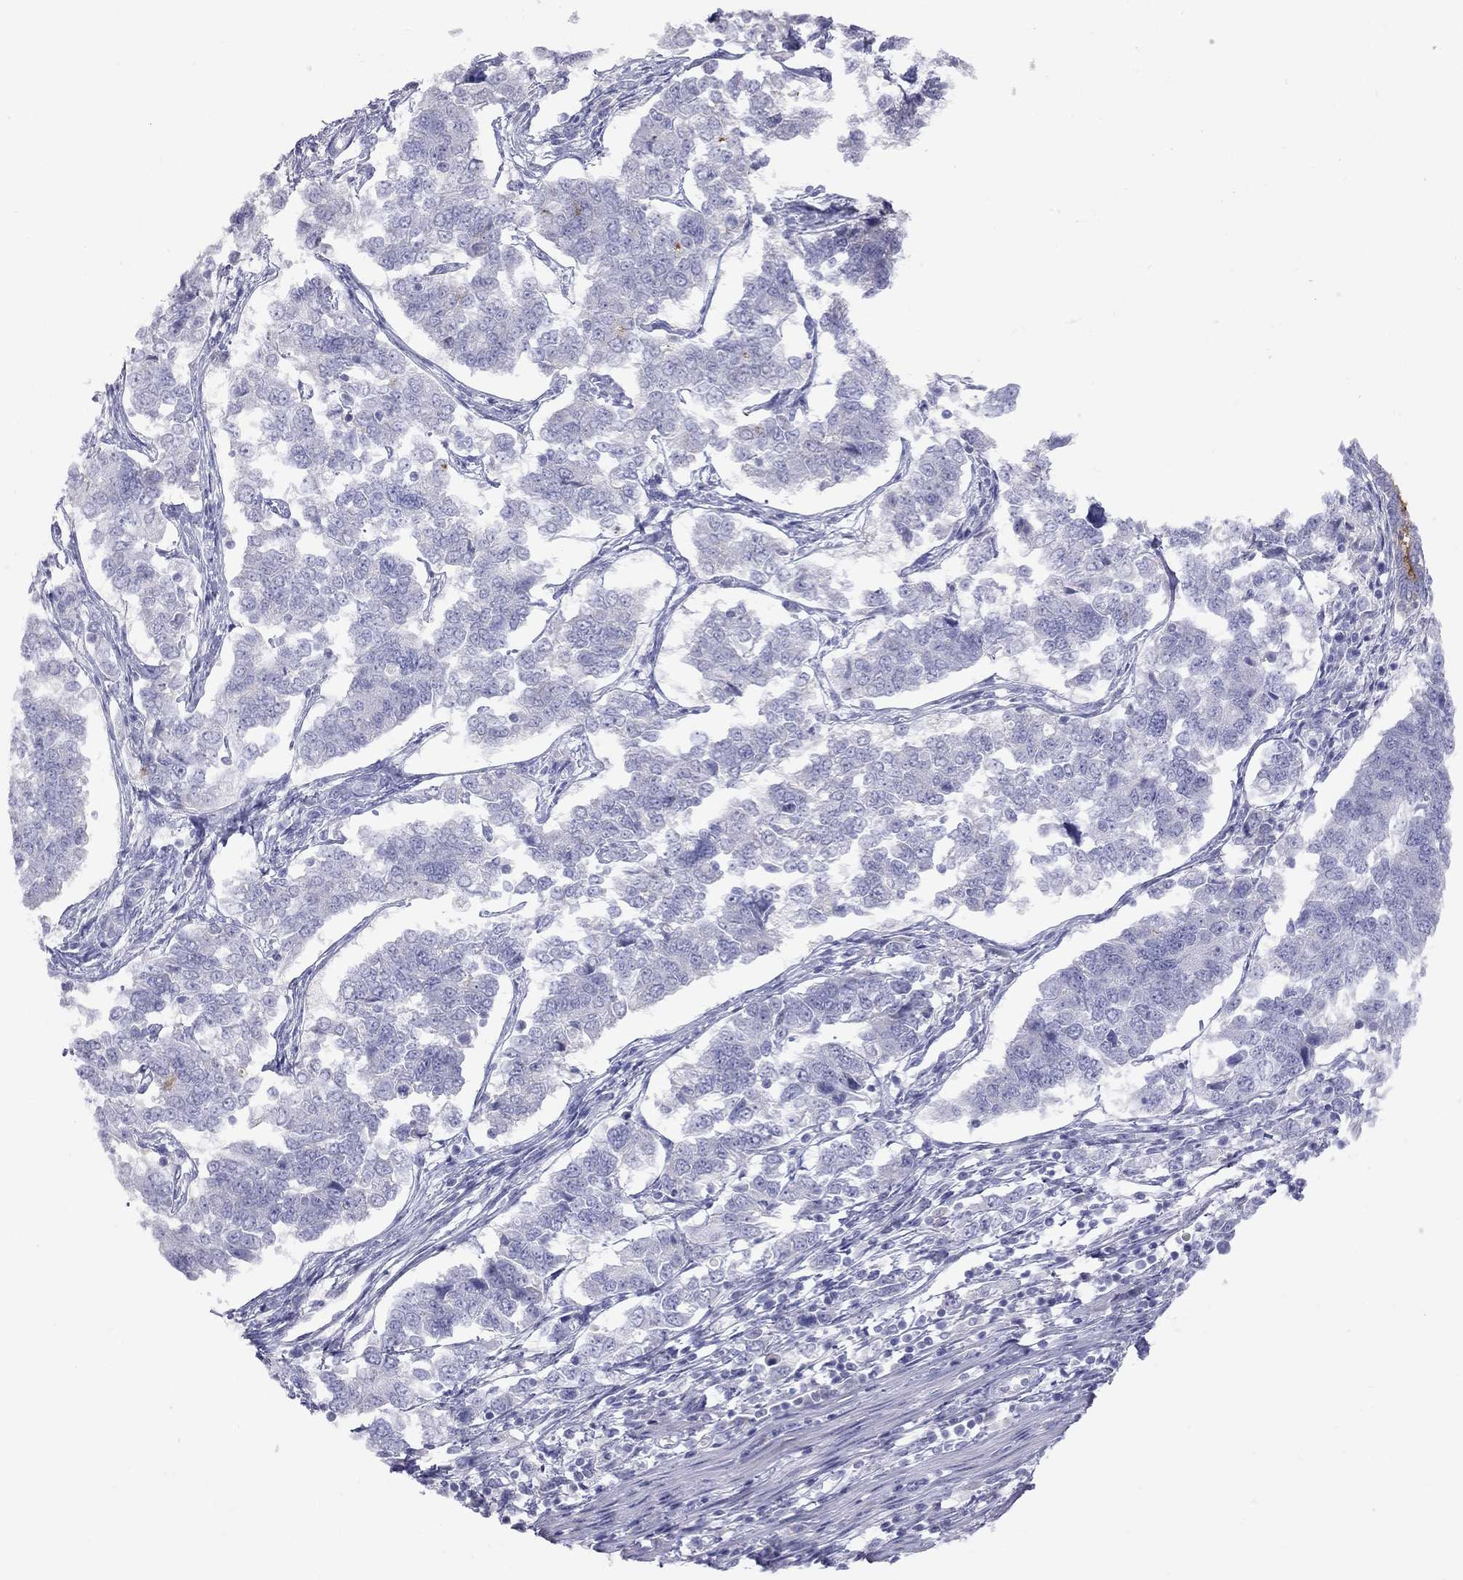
{"staining": {"intensity": "negative", "quantity": "none", "location": "none"}, "tissue": "endometrial cancer", "cell_type": "Tumor cells", "image_type": "cancer", "snomed": [{"axis": "morphology", "description": "Adenocarcinoma, NOS"}, {"axis": "topography", "description": "Endometrium"}], "caption": "High magnification brightfield microscopy of endometrial adenocarcinoma stained with DAB (brown) and counterstained with hematoxylin (blue): tumor cells show no significant staining.", "gene": "MUC16", "patient": {"sex": "female", "age": 43}}